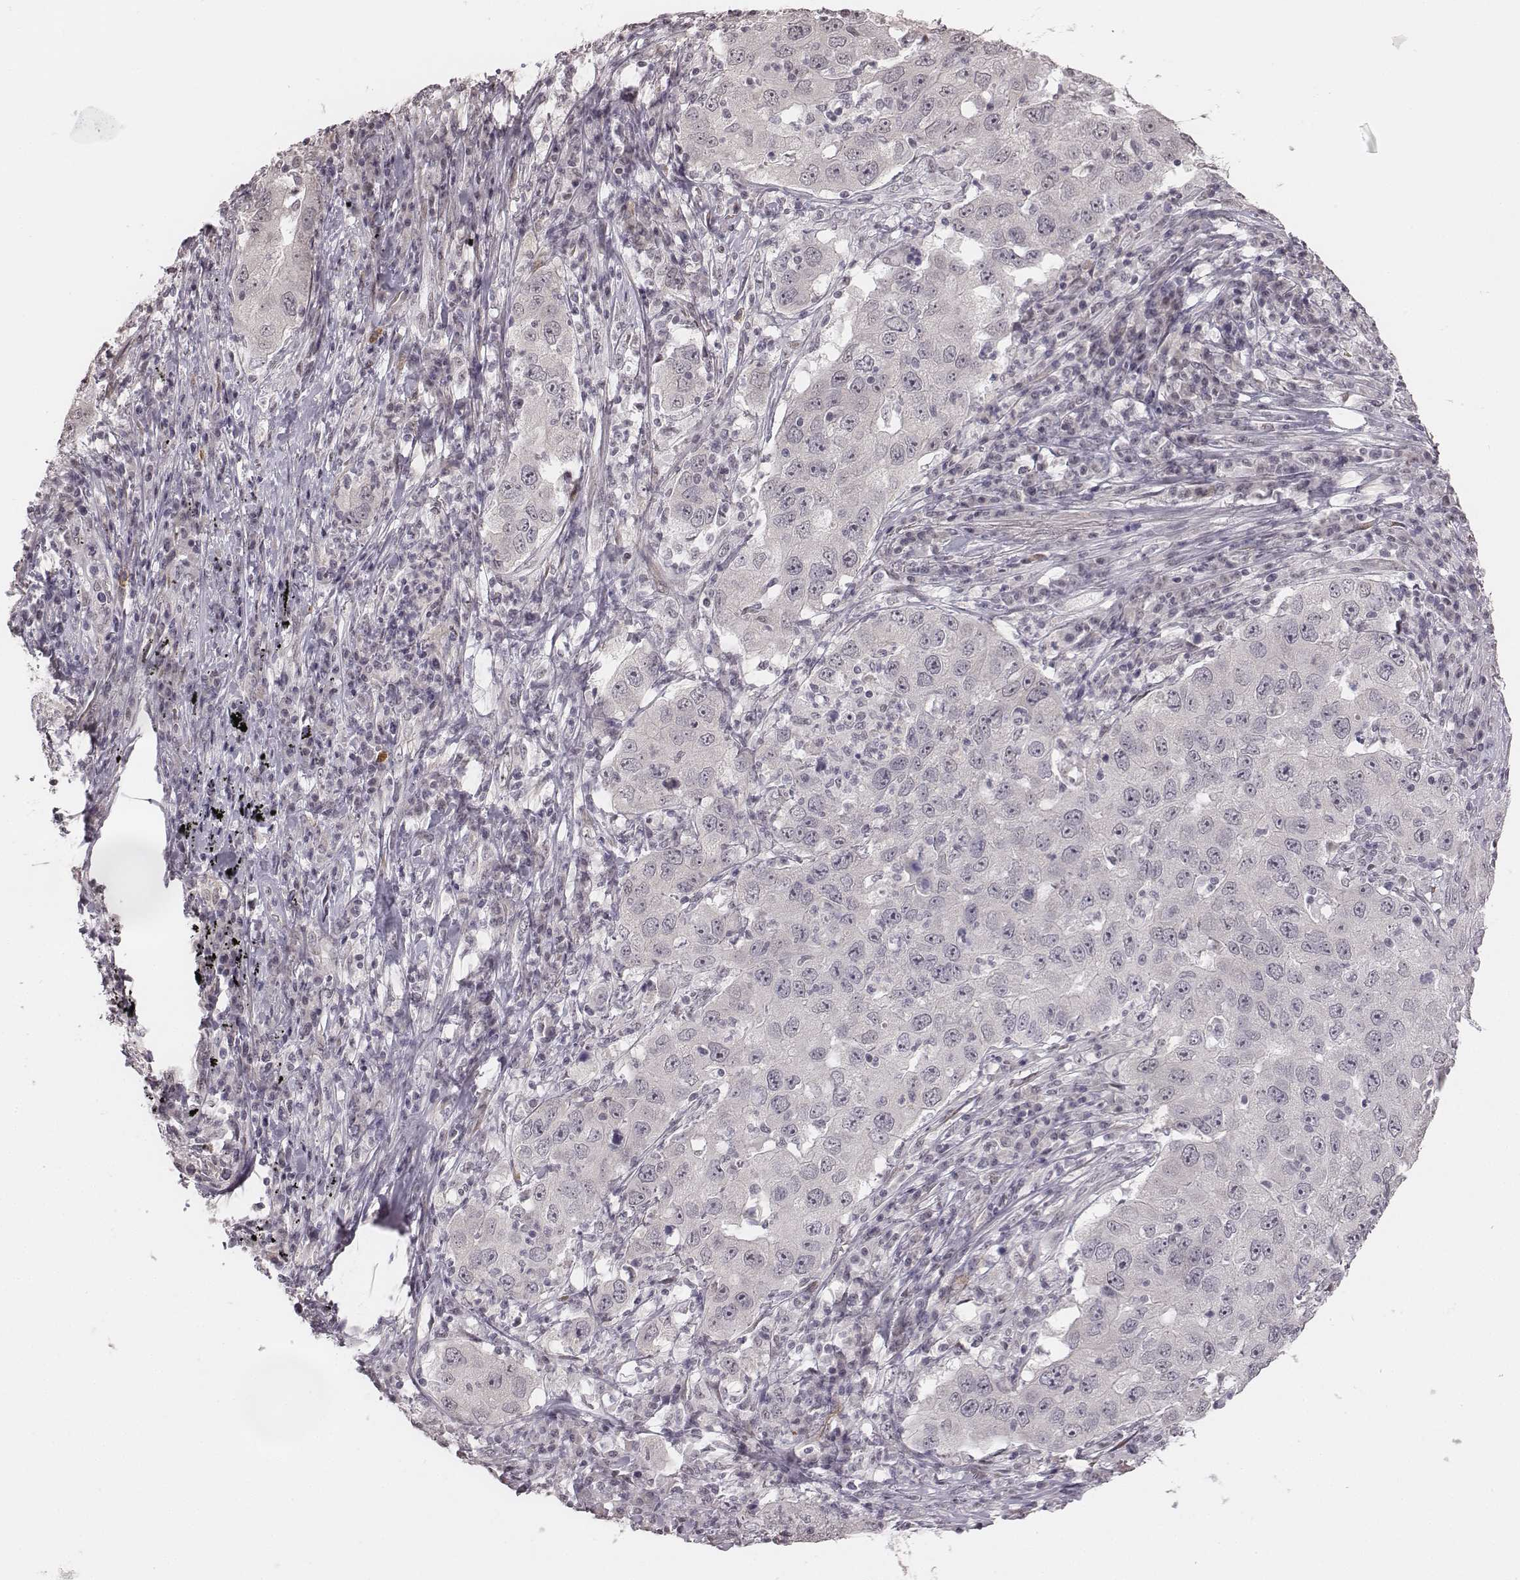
{"staining": {"intensity": "negative", "quantity": "none", "location": "none"}, "tissue": "lung cancer", "cell_type": "Tumor cells", "image_type": "cancer", "snomed": [{"axis": "morphology", "description": "Adenocarcinoma, NOS"}, {"axis": "topography", "description": "Lung"}], "caption": "DAB immunohistochemical staining of human adenocarcinoma (lung) demonstrates no significant expression in tumor cells. (Brightfield microscopy of DAB (3,3'-diaminobenzidine) immunohistochemistry at high magnification).", "gene": "RPGRIP1", "patient": {"sex": "male", "age": 73}}